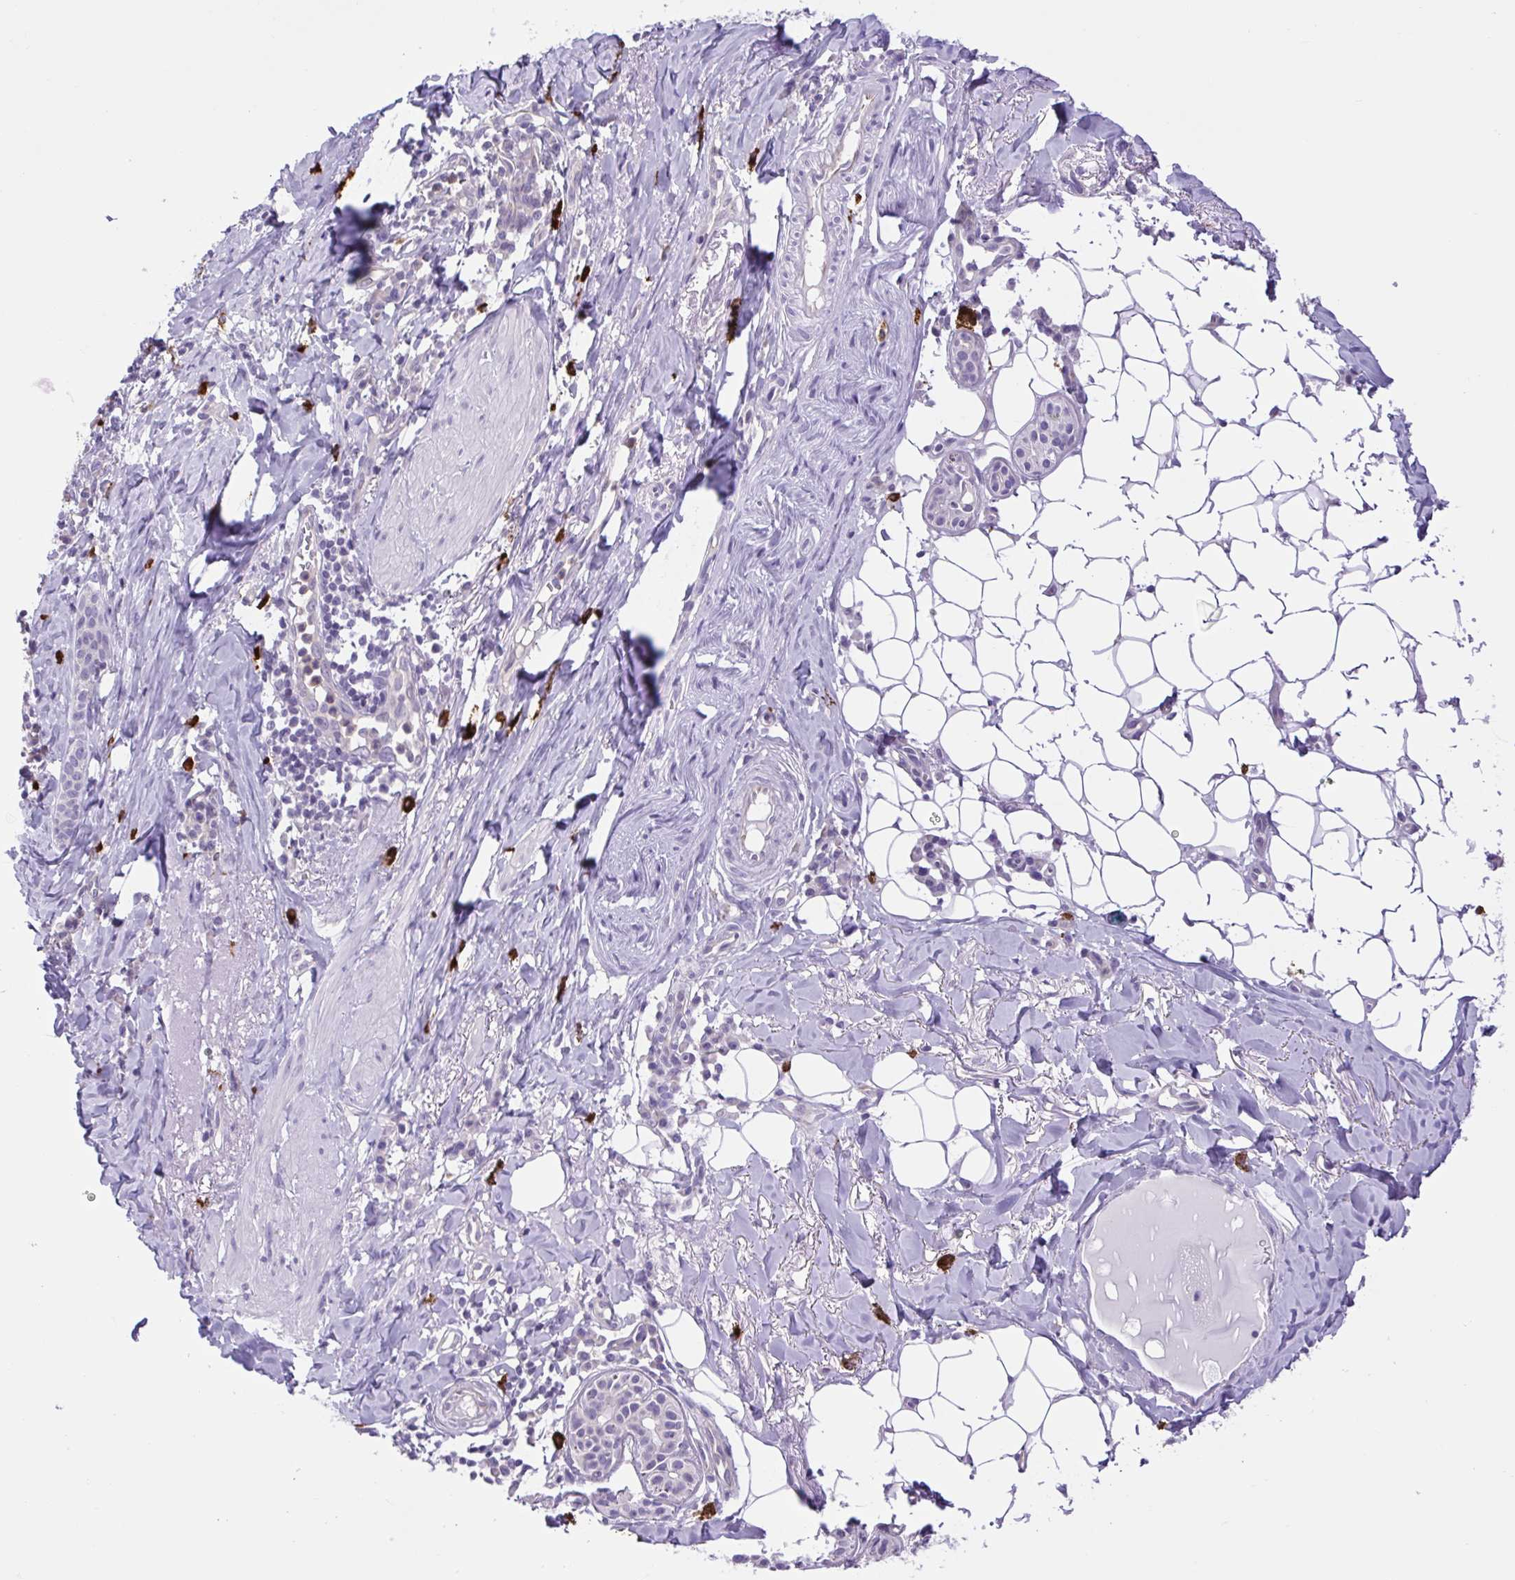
{"staining": {"intensity": "negative", "quantity": "none", "location": "none"}, "tissue": "skin cancer", "cell_type": "Tumor cells", "image_type": "cancer", "snomed": [{"axis": "morphology", "description": "Basal cell carcinoma"}, {"axis": "topography", "description": "Skin"}], "caption": "There is no significant positivity in tumor cells of basal cell carcinoma (skin). The staining was performed using DAB to visualize the protein expression in brown, while the nuclei were stained in blue with hematoxylin (Magnification: 20x).", "gene": "FAM177B", "patient": {"sex": "female", "age": 93}}